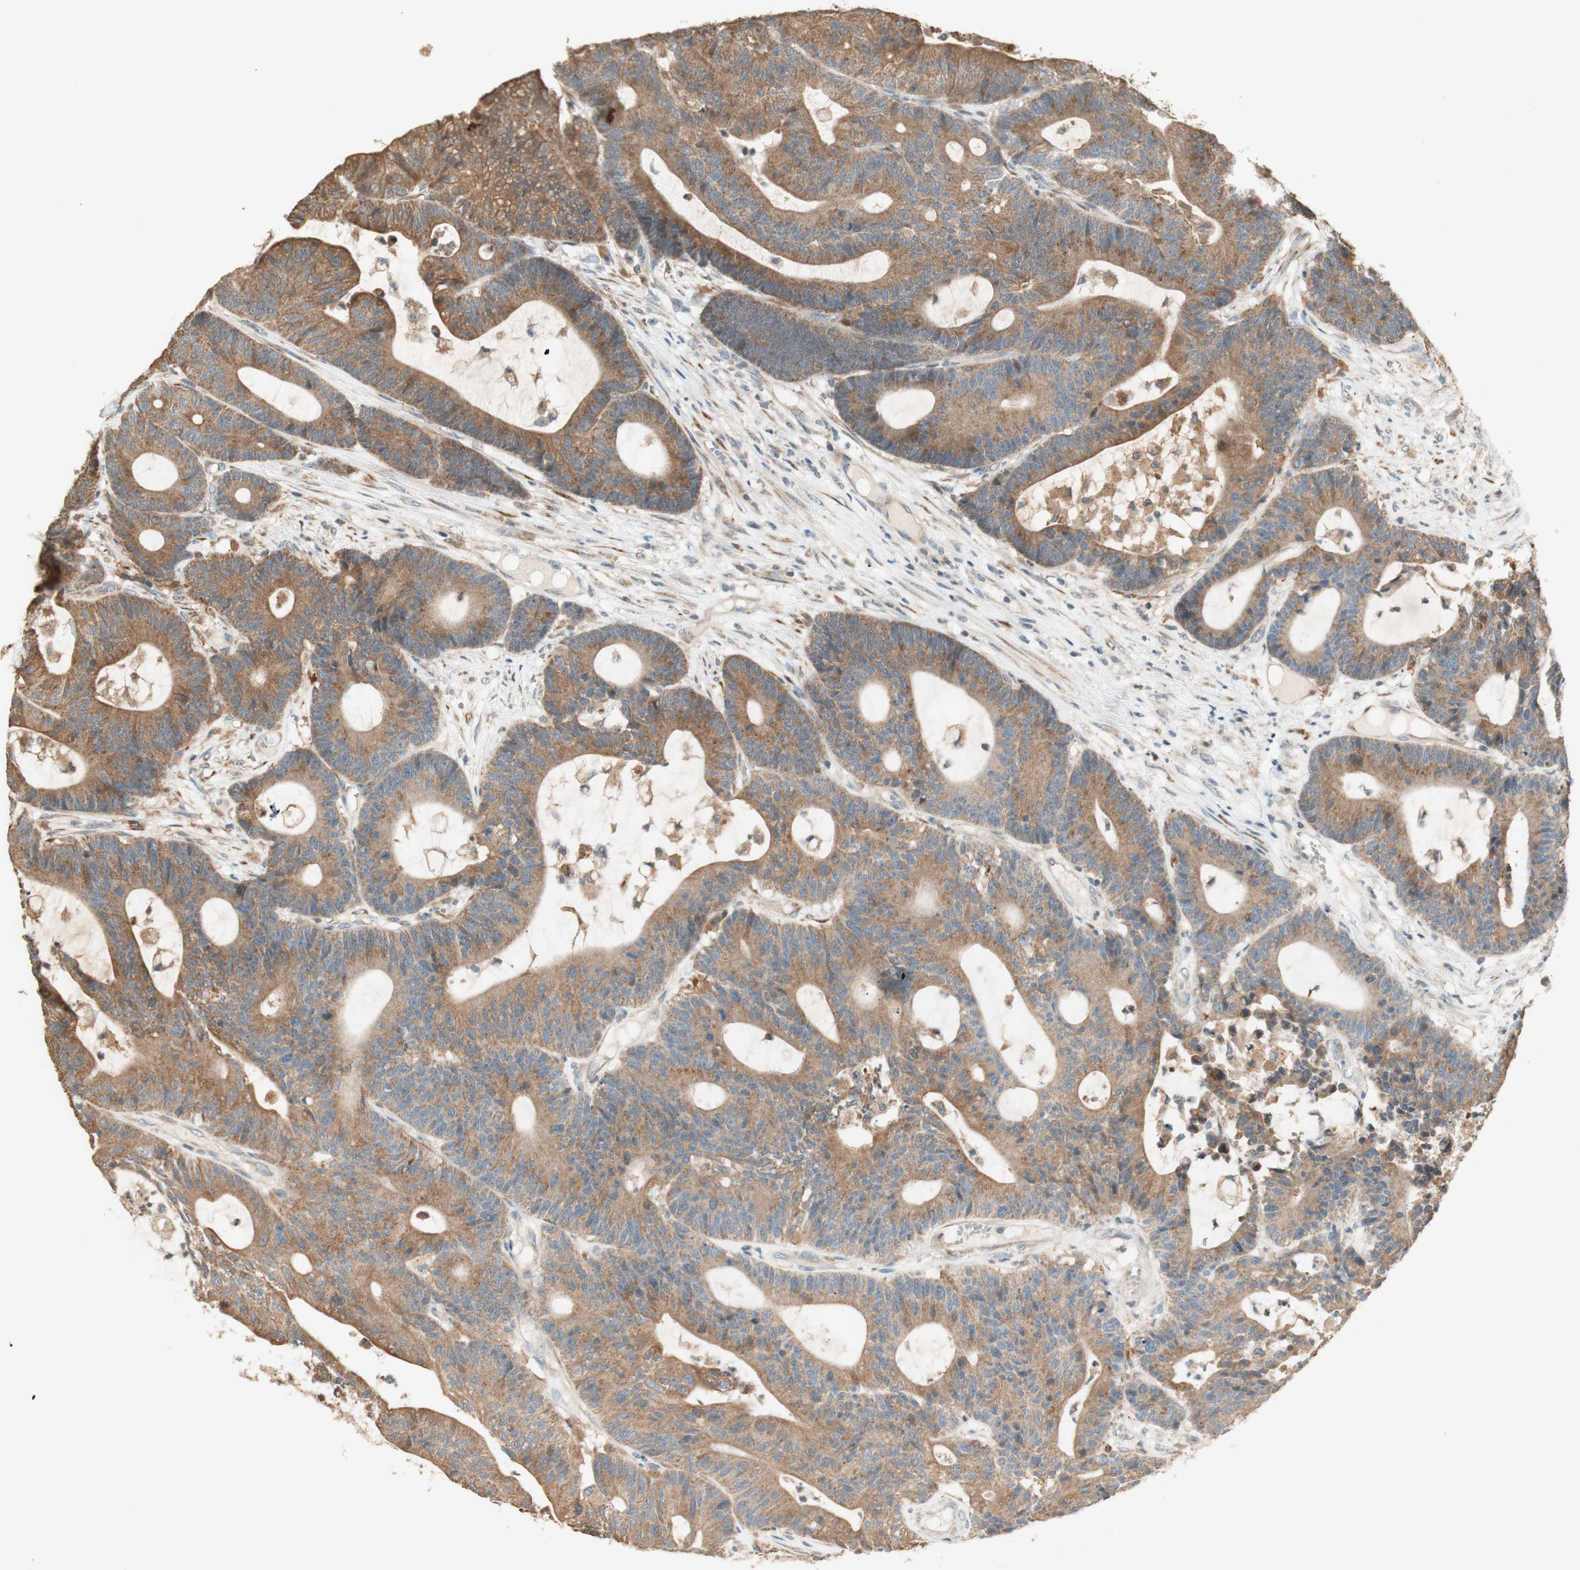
{"staining": {"intensity": "moderate", "quantity": ">75%", "location": "cytoplasmic/membranous"}, "tissue": "colorectal cancer", "cell_type": "Tumor cells", "image_type": "cancer", "snomed": [{"axis": "morphology", "description": "Adenocarcinoma, NOS"}, {"axis": "topography", "description": "Colon"}], "caption": "DAB immunohistochemical staining of human colorectal cancer exhibits moderate cytoplasmic/membranous protein staining in approximately >75% of tumor cells. The protein is shown in brown color, while the nuclei are stained blue.", "gene": "CLCN2", "patient": {"sex": "female", "age": 84}}